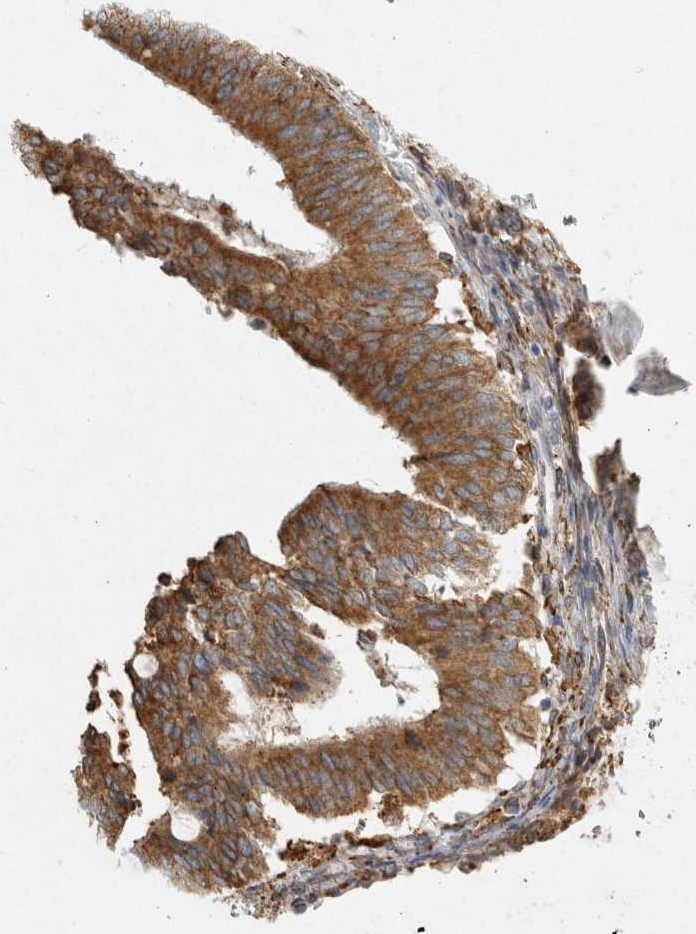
{"staining": {"intensity": "strong", "quantity": ">75%", "location": "cytoplasmic/membranous"}, "tissue": "cervical cancer", "cell_type": "Tumor cells", "image_type": "cancer", "snomed": [{"axis": "morphology", "description": "Adenocarcinoma, NOS"}, {"axis": "topography", "description": "Cervix"}], "caption": "Protein analysis of cervical adenocarcinoma tissue shows strong cytoplasmic/membranous expression in about >75% of tumor cells. Ihc stains the protein in brown and the nuclei are stained blue.", "gene": "LRPAP1", "patient": {"sex": "female", "age": 44}}